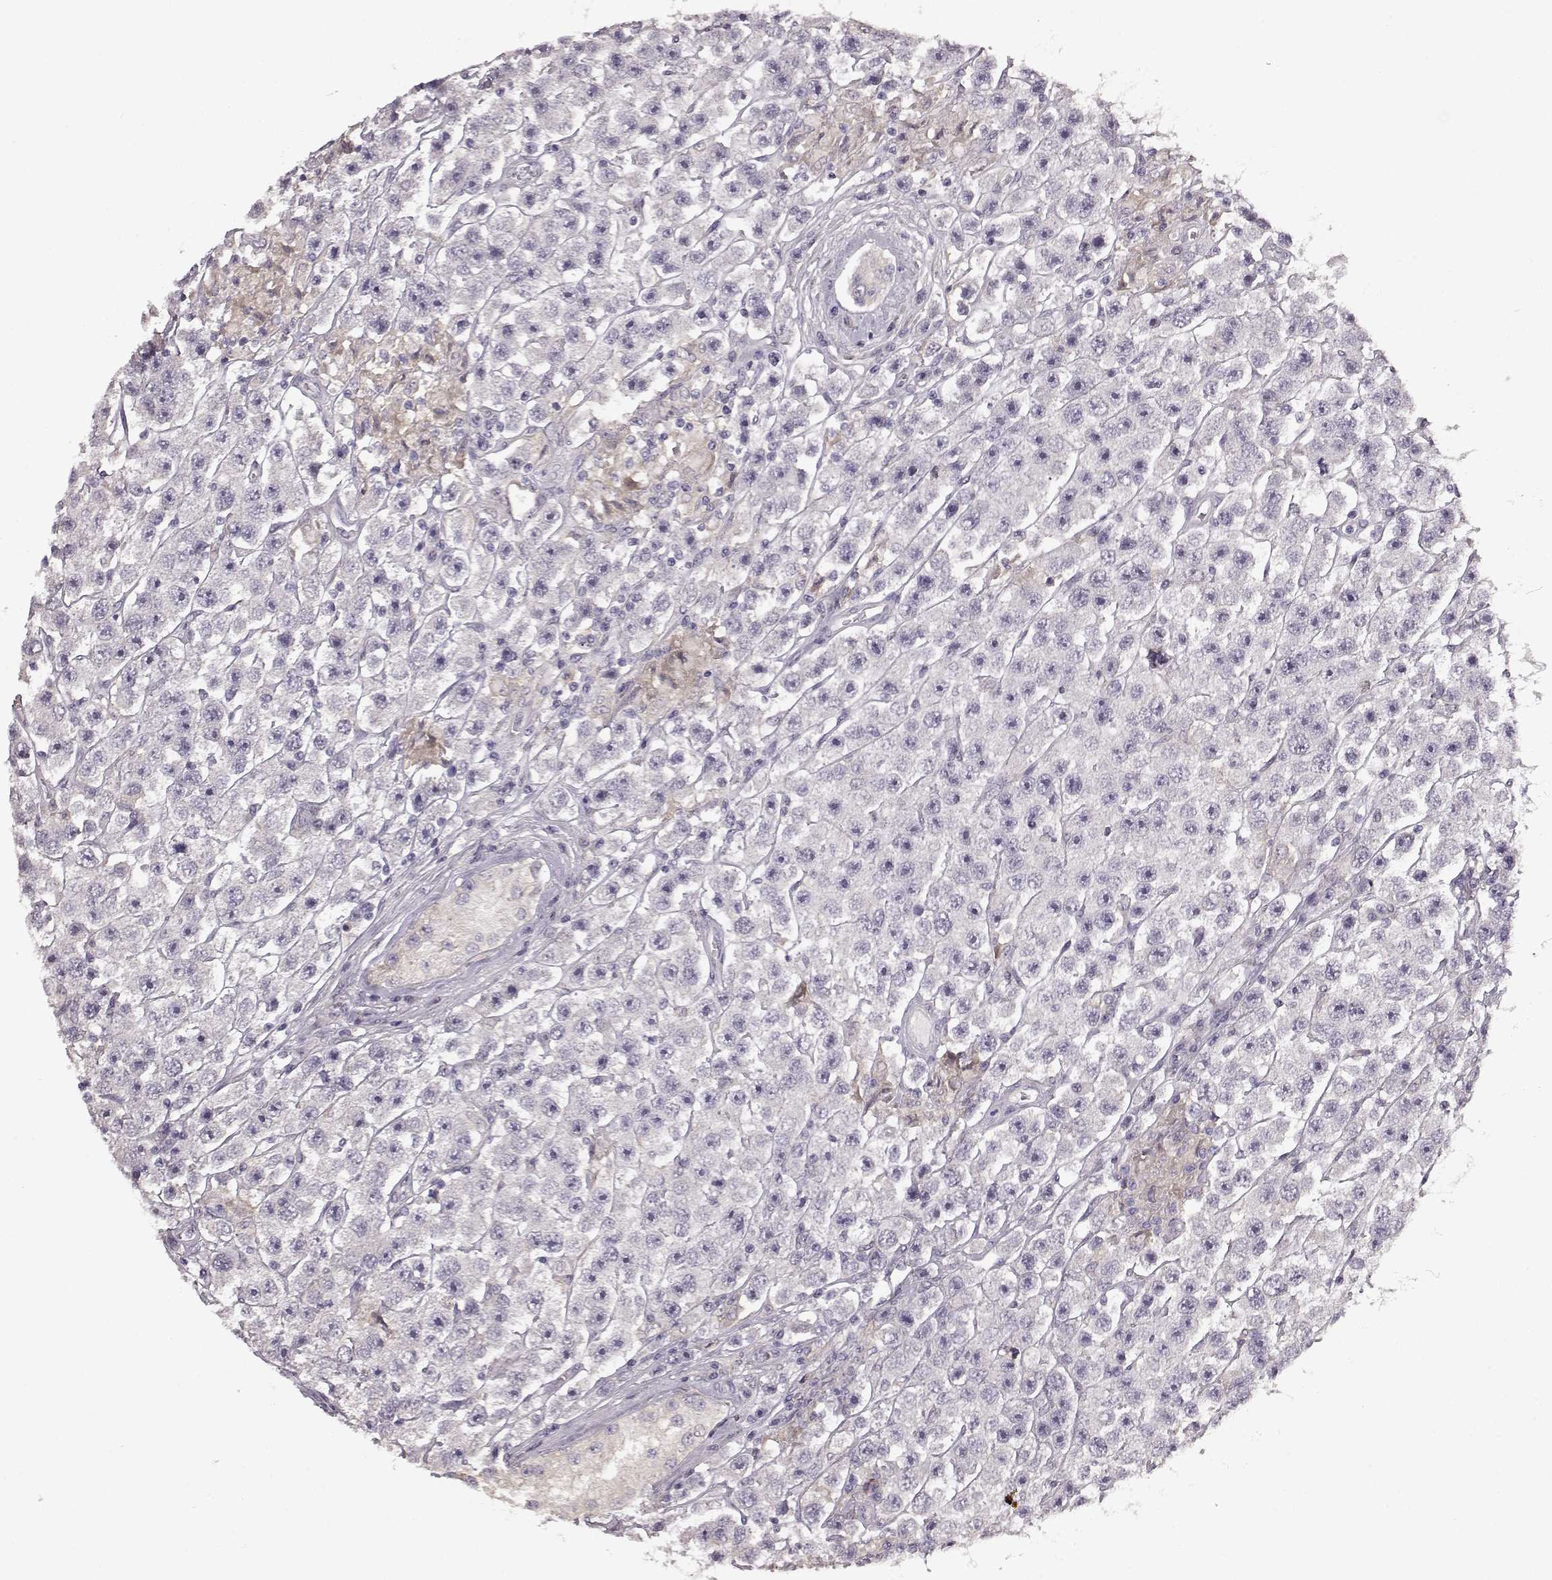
{"staining": {"intensity": "negative", "quantity": "none", "location": "none"}, "tissue": "testis cancer", "cell_type": "Tumor cells", "image_type": "cancer", "snomed": [{"axis": "morphology", "description": "Seminoma, NOS"}, {"axis": "topography", "description": "Testis"}], "caption": "Testis seminoma was stained to show a protein in brown. There is no significant expression in tumor cells.", "gene": "GPR50", "patient": {"sex": "male", "age": 45}}